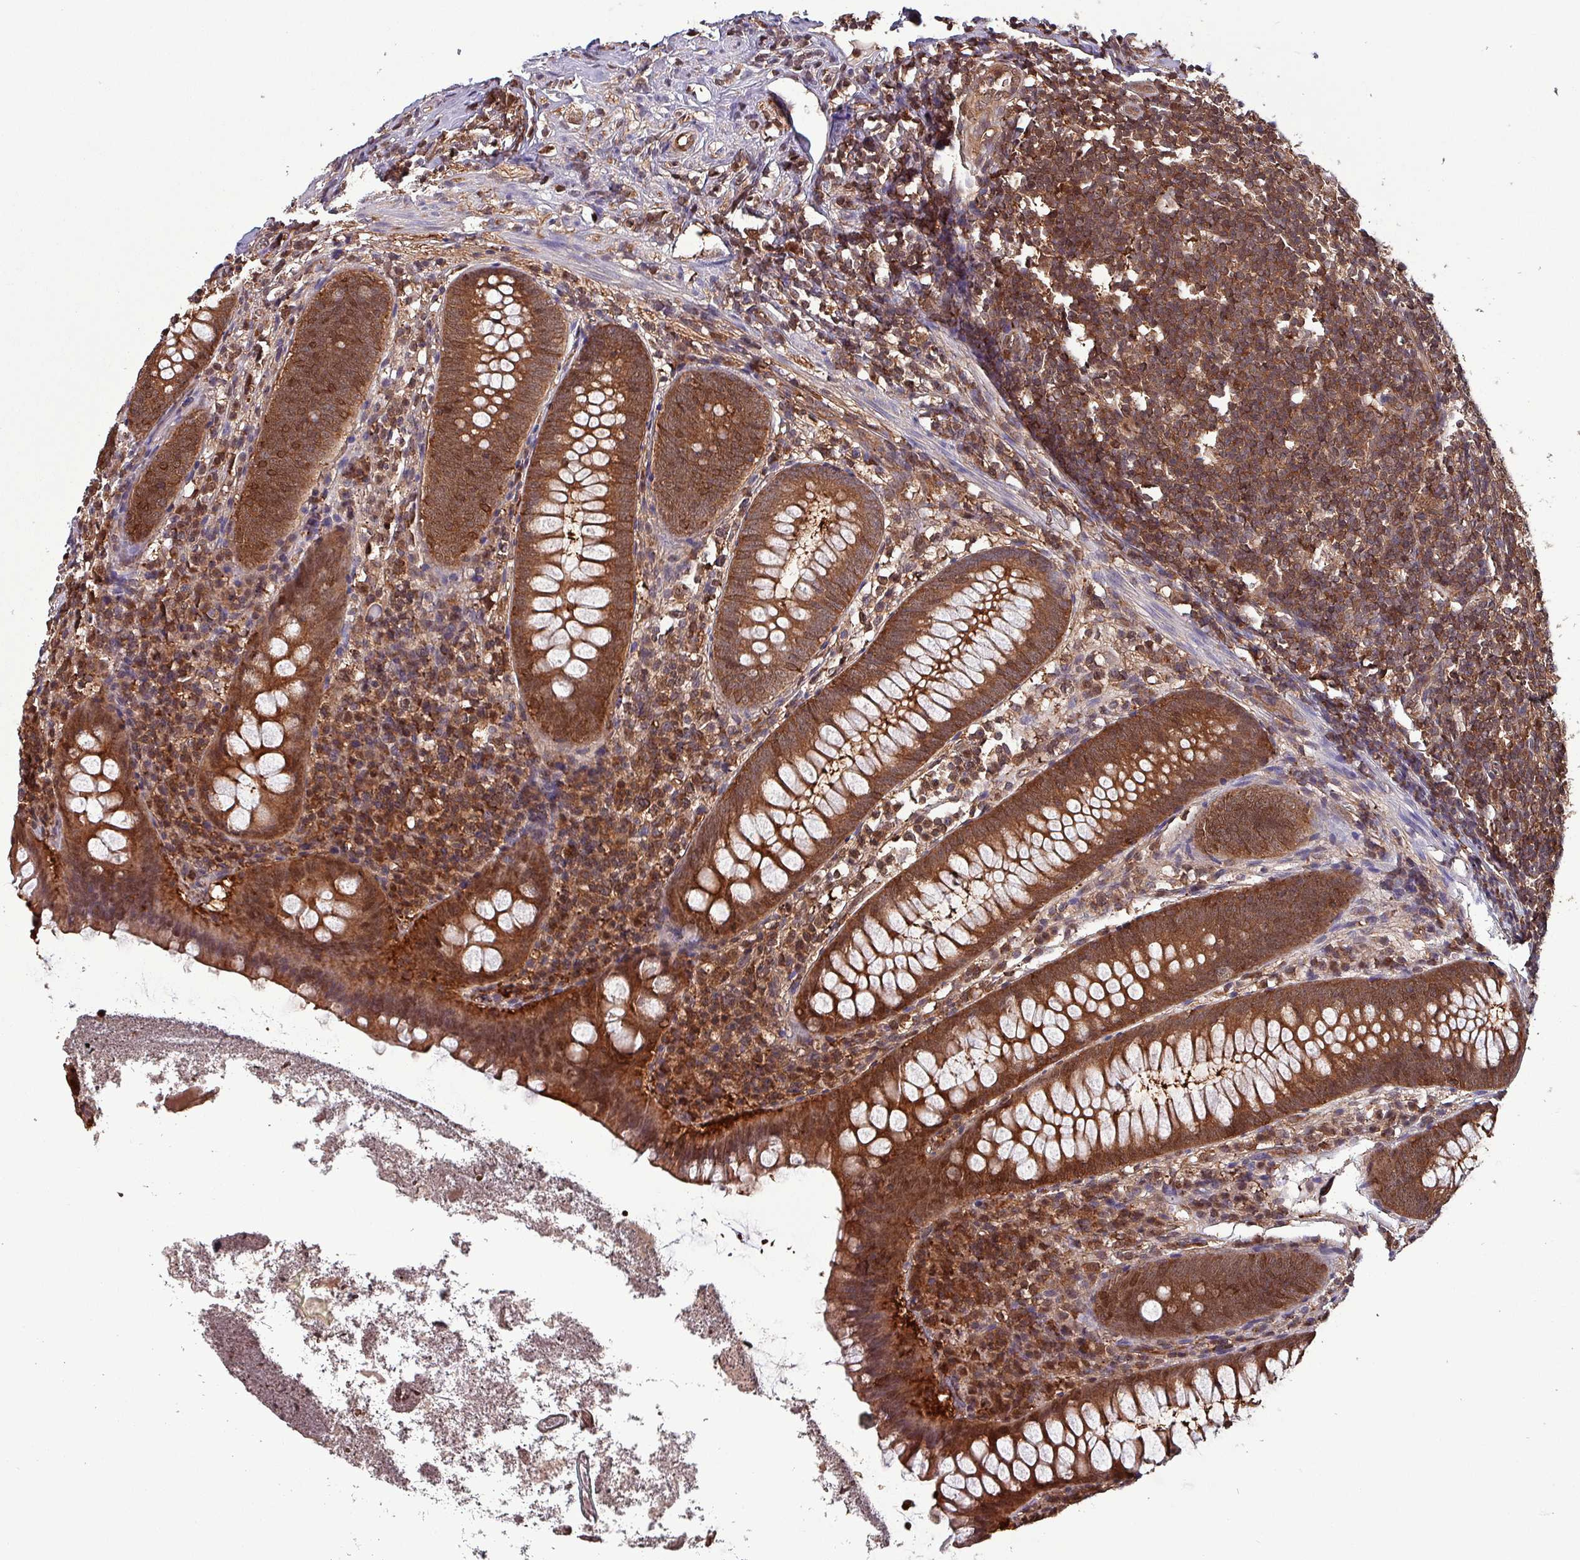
{"staining": {"intensity": "strong", "quantity": ">75%", "location": "cytoplasmic/membranous,nuclear"}, "tissue": "appendix", "cell_type": "Glandular cells", "image_type": "normal", "snomed": [{"axis": "morphology", "description": "Normal tissue, NOS"}, {"axis": "topography", "description": "Appendix"}], "caption": "A high amount of strong cytoplasmic/membranous,nuclear positivity is present in approximately >75% of glandular cells in benign appendix. The protein is shown in brown color, while the nuclei are stained blue.", "gene": "PSMB8", "patient": {"sex": "female", "age": 51}}